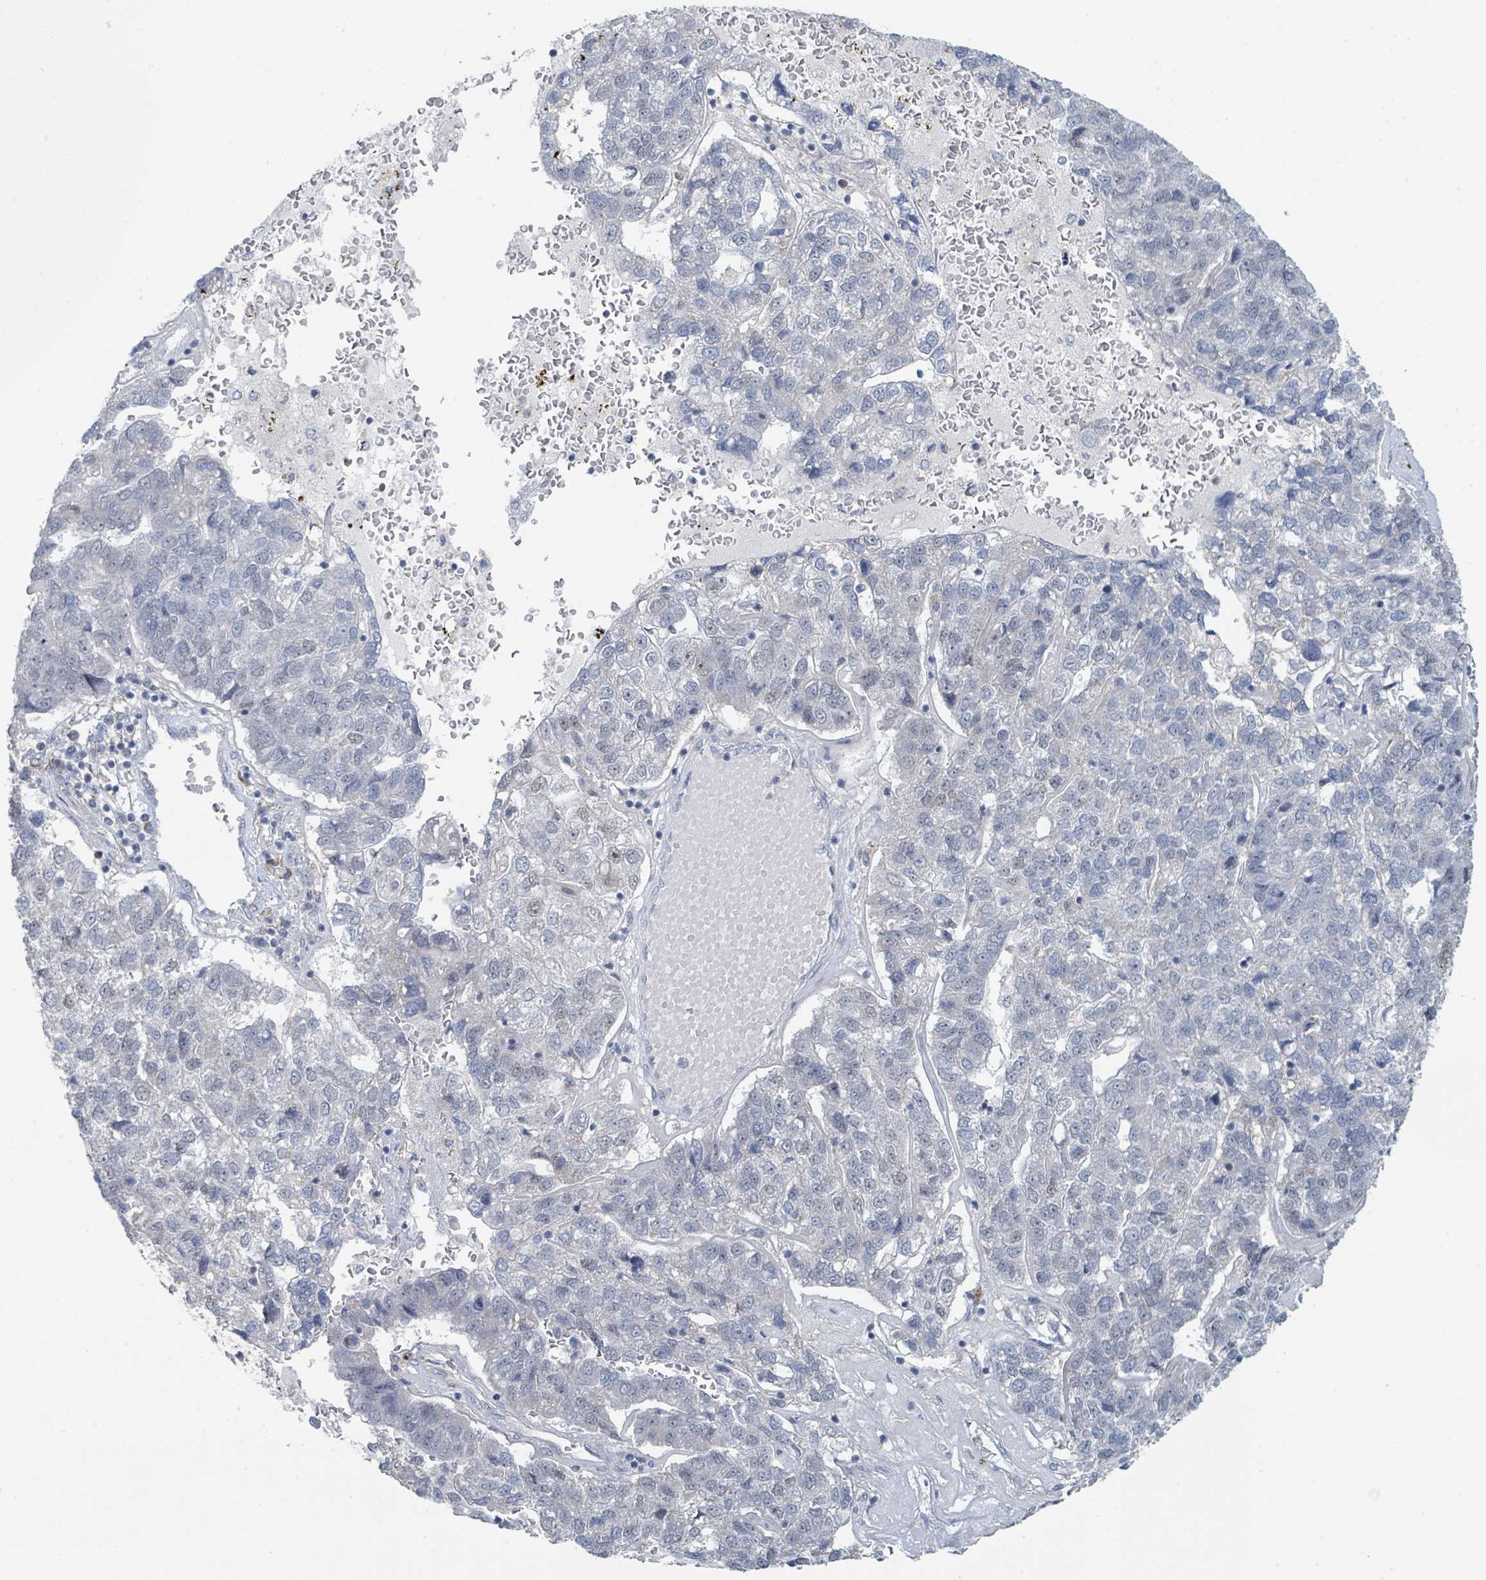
{"staining": {"intensity": "negative", "quantity": "none", "location": "none"}, "tissue": "pancreatic cancer", "cell_type": "Tumor cells", "image_type": "cancer", "snomed": [{"axis": "morphology", "description": "Adenocarcinoma, NOS"}, {"axis": "topography", "description": "Pancreas"}], "caption": "The micrograph demonstrates no significant expression in tumor cells of pancreatic adenocarcinoma.", "gene": "ANKRD55", "patient": {"sex": "female", "age": 61}}